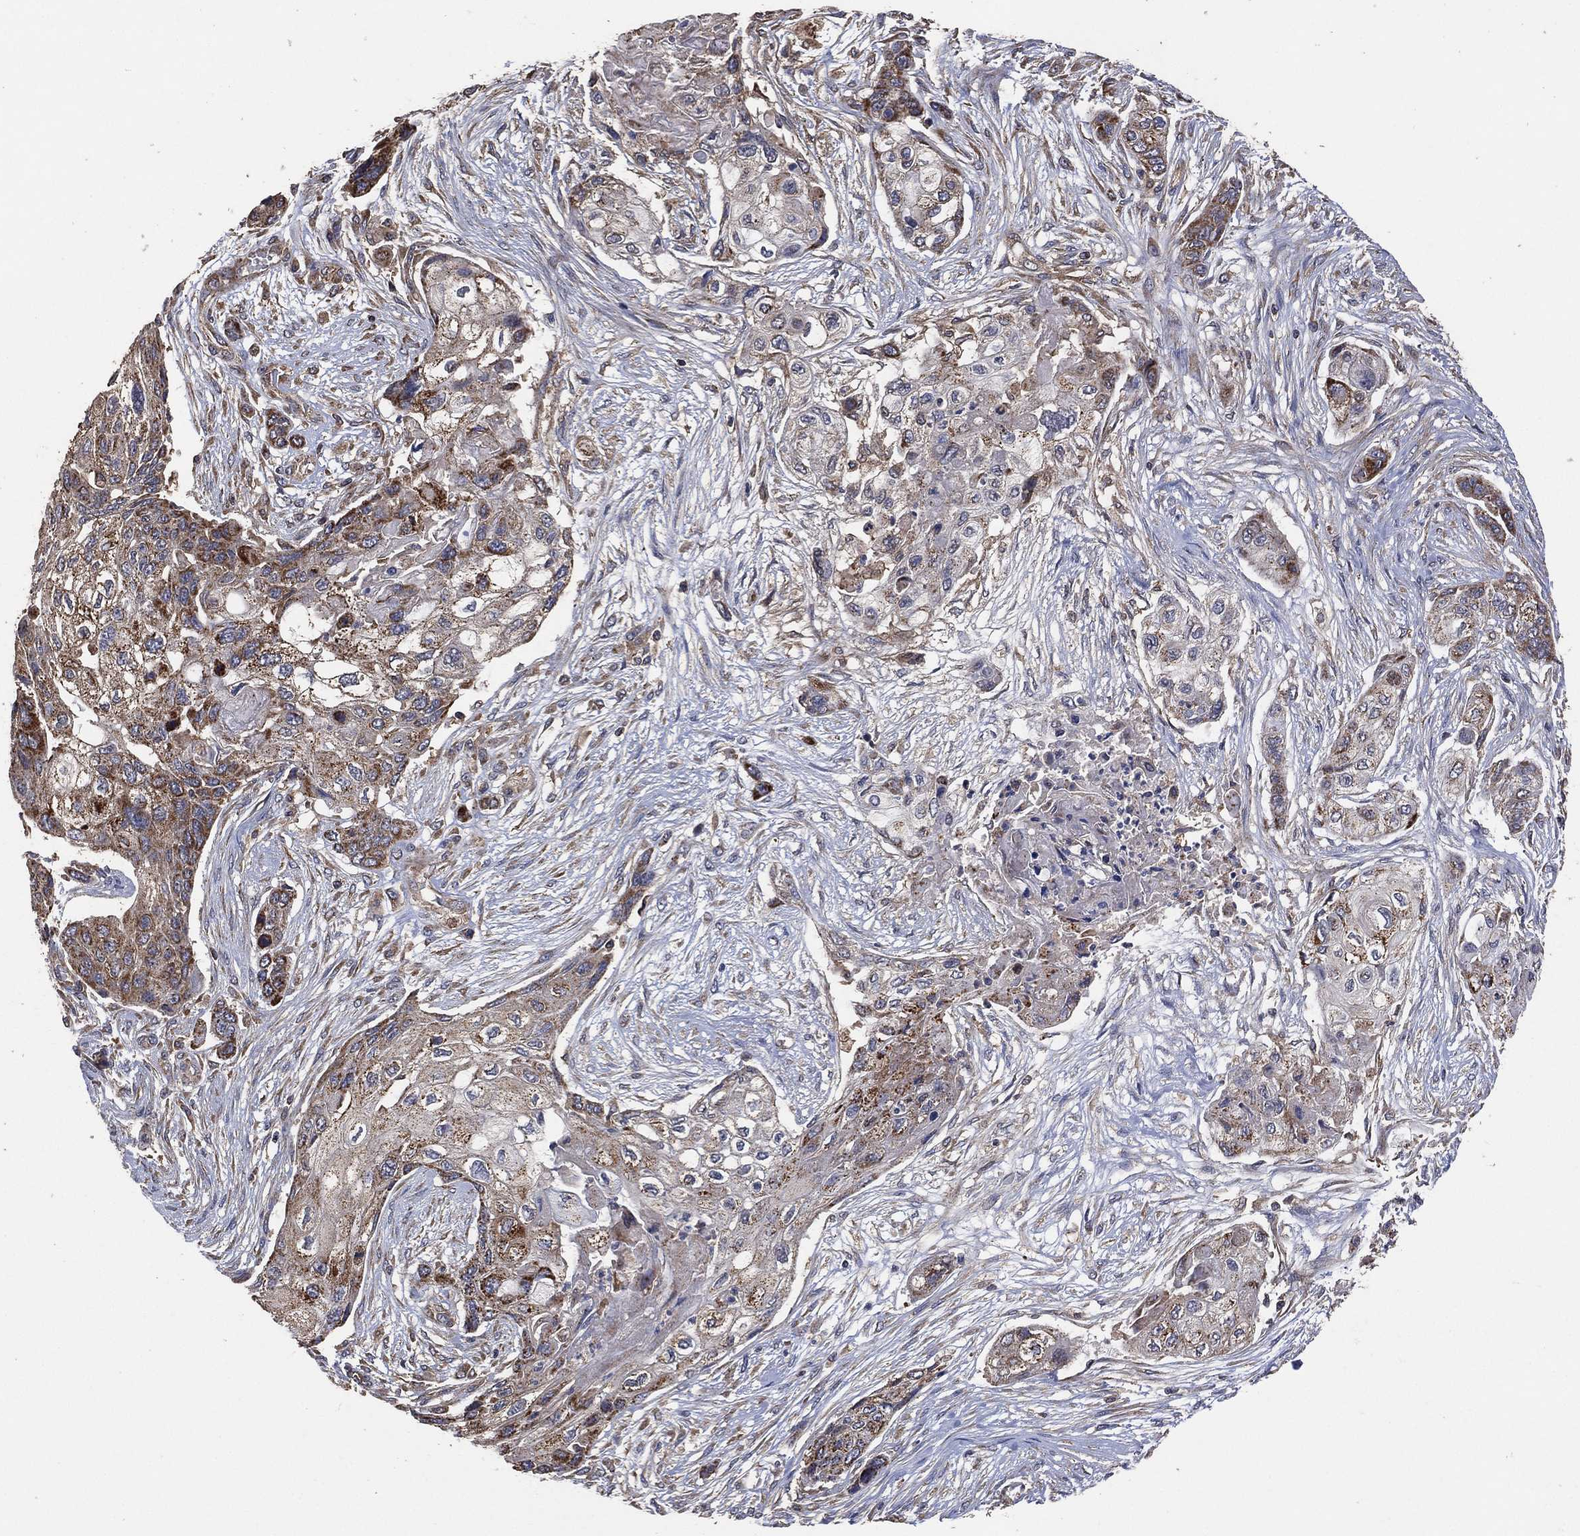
{"staining": {"intensity": "moderate", "quantity": "25%-75%", "location": "cytoplasmic/membranous"}, "tissue": "lung cancer", "cell_type": "Tumor cells", "image_type": "cancer", "snomed": [{"axis": "morphology", "description": "Squamous cell carcinoma, NOS"}, {"axis": "topography", "description": "Lung"}], "caption": "Immunohistochemistry (IHC) of lung cancer shows medium levels of moderate cytoplasmic/membranous expression in about 25%-75% of tumor cells.", "gene": "LIMD1", "patient": {"sex": "male", "age": 69}}